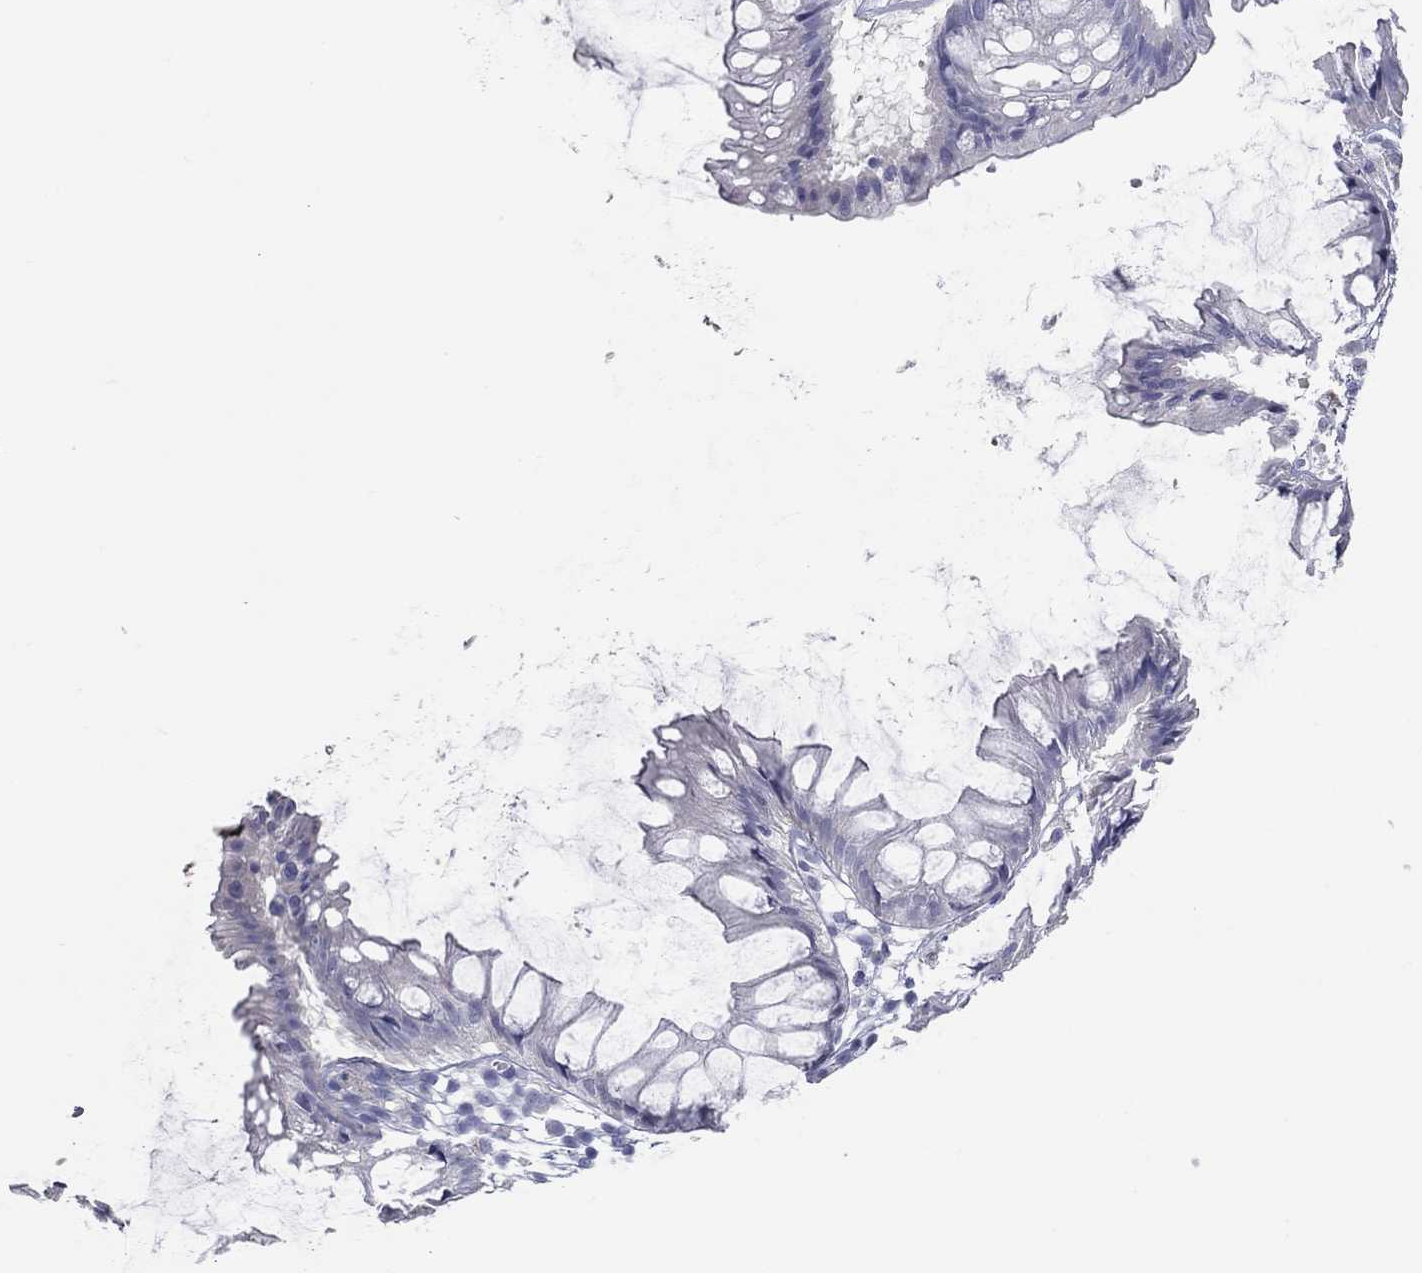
{"staining": {"intensity": "negative", "quantity": "none", "location": "none"}, "tissue": "colon", "cell_type": "Endothelial cells", "image_type": "normal", "snomed": [{"axis": "morphology", "description": "Normal tissue, NOS"}, {"axis": "morphology", "description": "Adenocarcinoma, NOS"}, {"axis": "topography", "description": "Colon"}], "caption": "The histopathology image exhibits no staining of endothelial cells in unremarkable colon. (IHC, brightfield microscopy, high magnification).", "gene": "KIRREL2", "patient": {"sex": "male", "age": 65}}